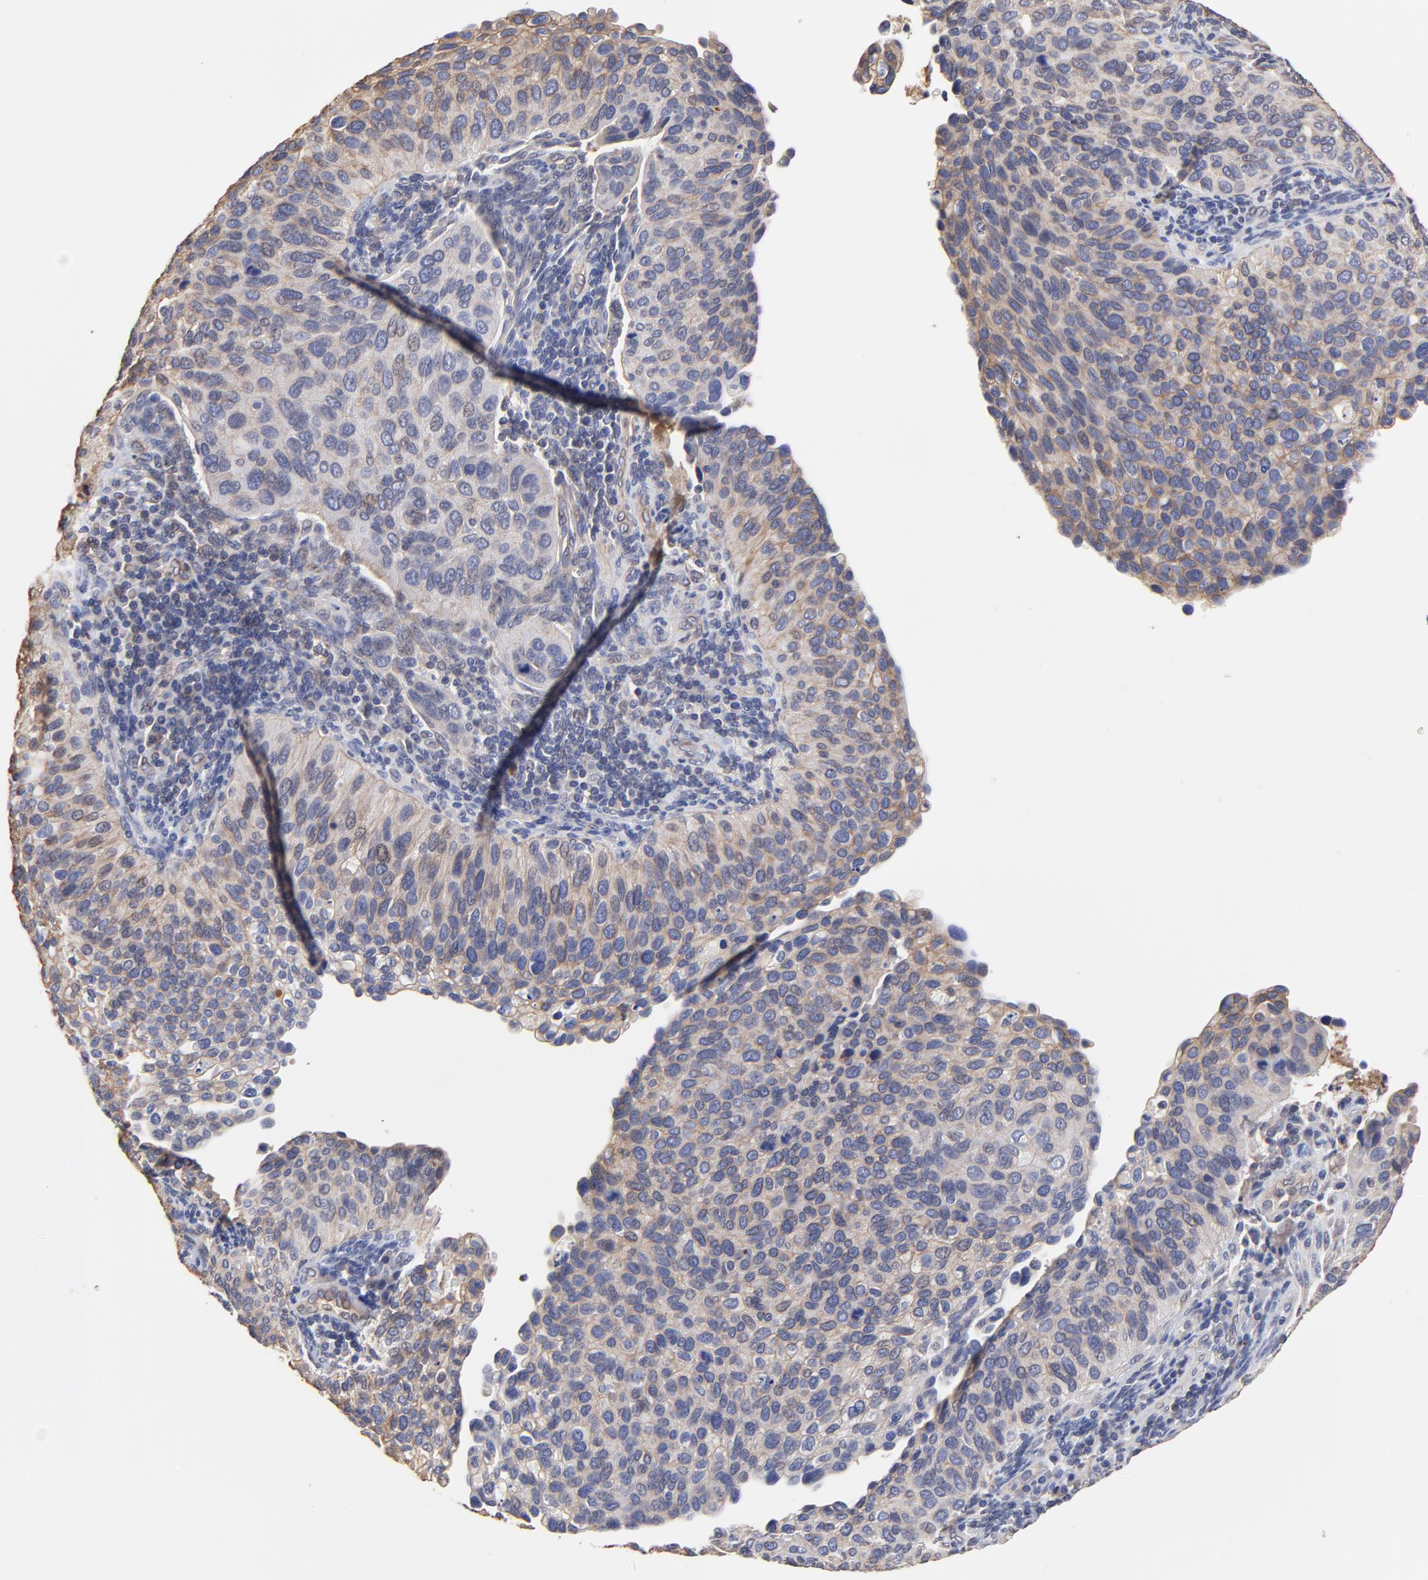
{"staining": {"intensity": "weak", "quantity": "25%-75%", "location": "cytoplasmic/membranous"}, "tissue": "cervical cancer", "cell_type": "Tumor cells", "image_type": "cancer", "snomed": [{"axis": "morphology", "description": "Adenocarcinoma, NOS"}, {"axis": "topography", "description": "Cervix"}], "caption": "Immunohistochemical staining of human cervical cancer shows weak cytoplasmic/membranous protein expression in about 25%-75% of tumor cells.", "gene": "LRCH2", "patient": {"sex": "female", "age": 29}}